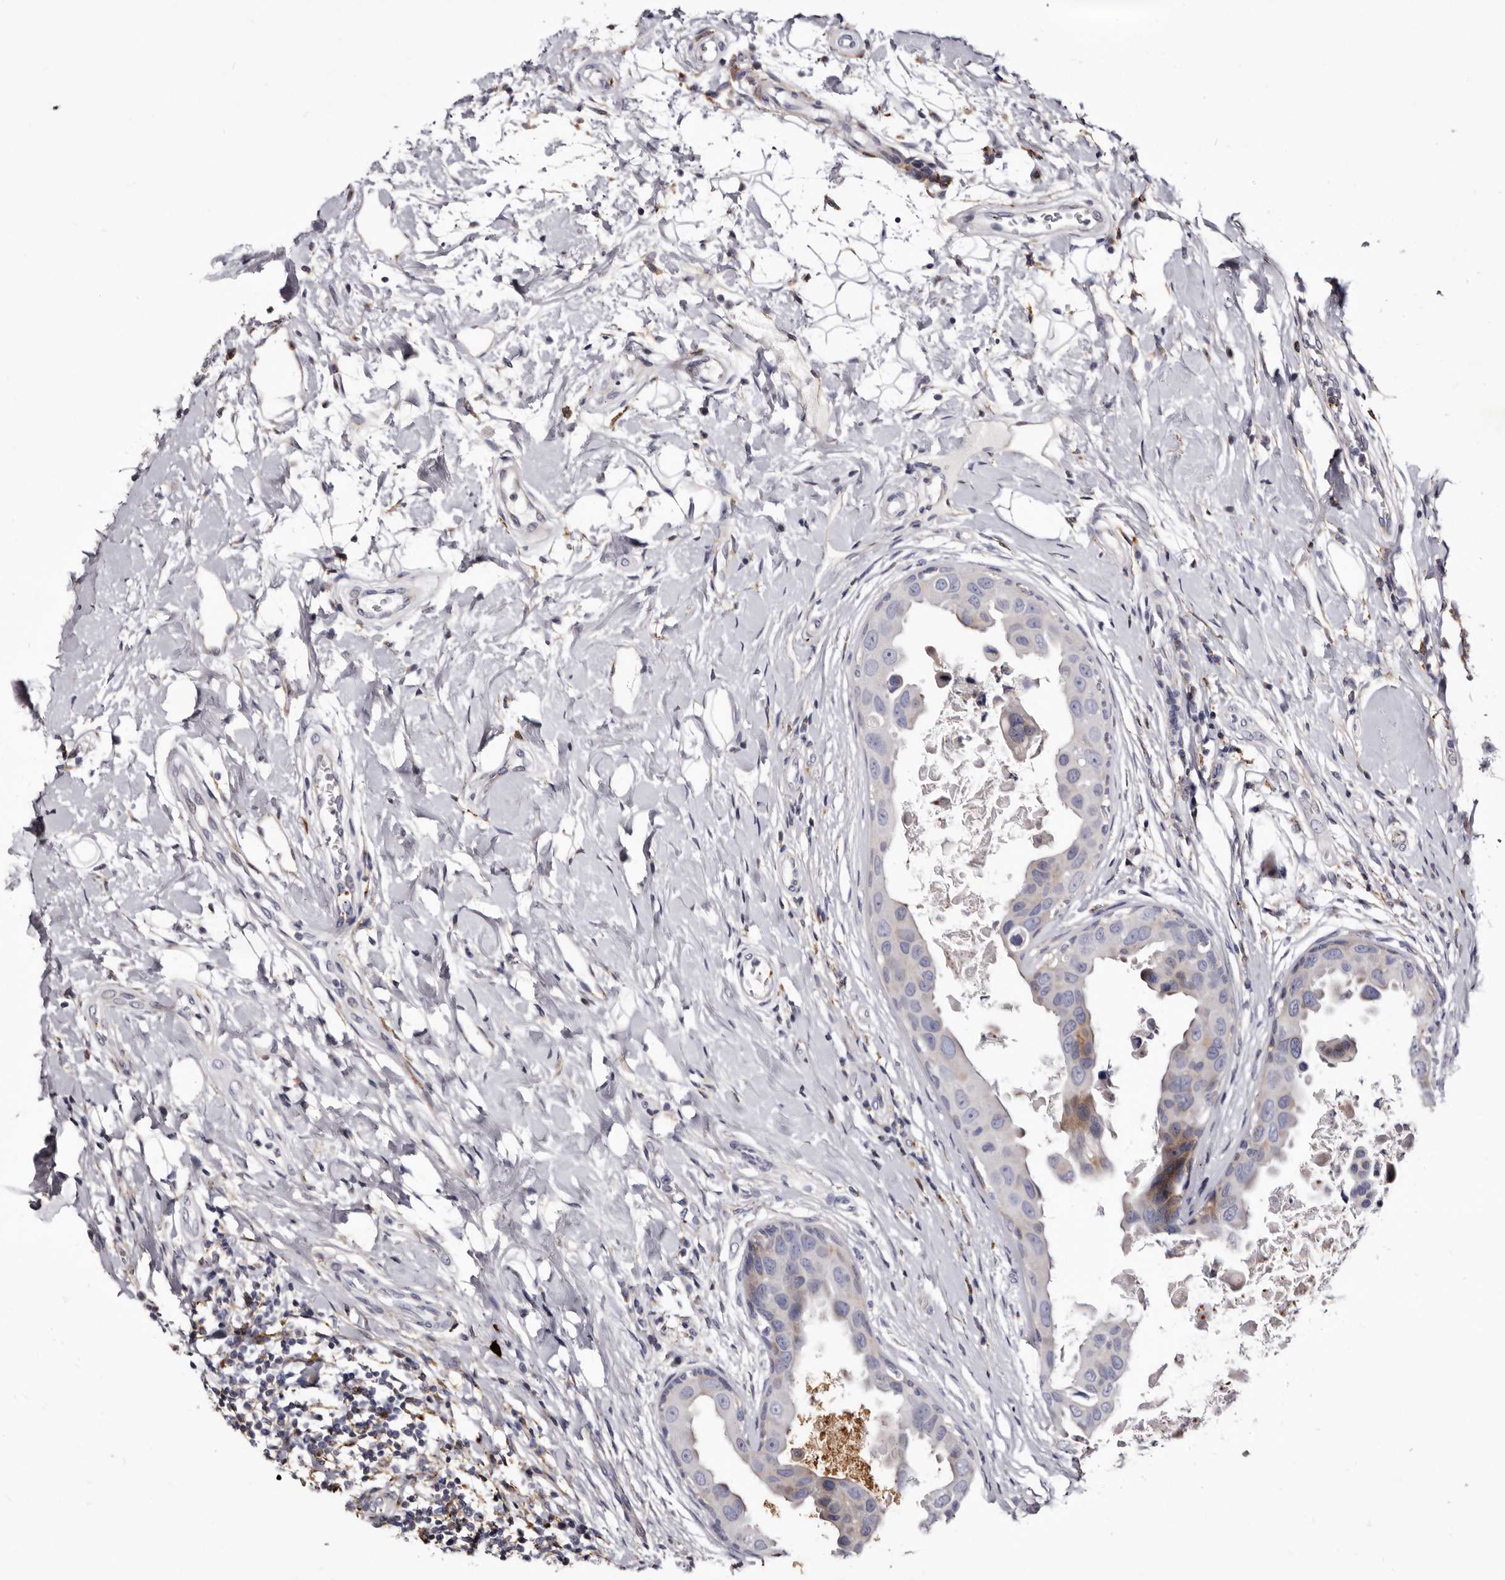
{"staining": {"intensity": "weak", "quantity": "<25%", "location": "cytoplasmic/membranous"}, "tissue": "breast cancer", "cell_type": "Tumor cells", "image_type": "cancer", "snomed": [{"axis": "morphology", "description": "Duct carcinoma"}, {"axis": "topography", "description": "Breast"}], "caption": "This is a histopathology image of immunohistochemistry (IHC) staining of breast cancer (infiltrating ductal carcinoma), which shows no positivity in tumor cells.", "gene": "AUNIP", "patient": {"sex": "female", "age": 27}}